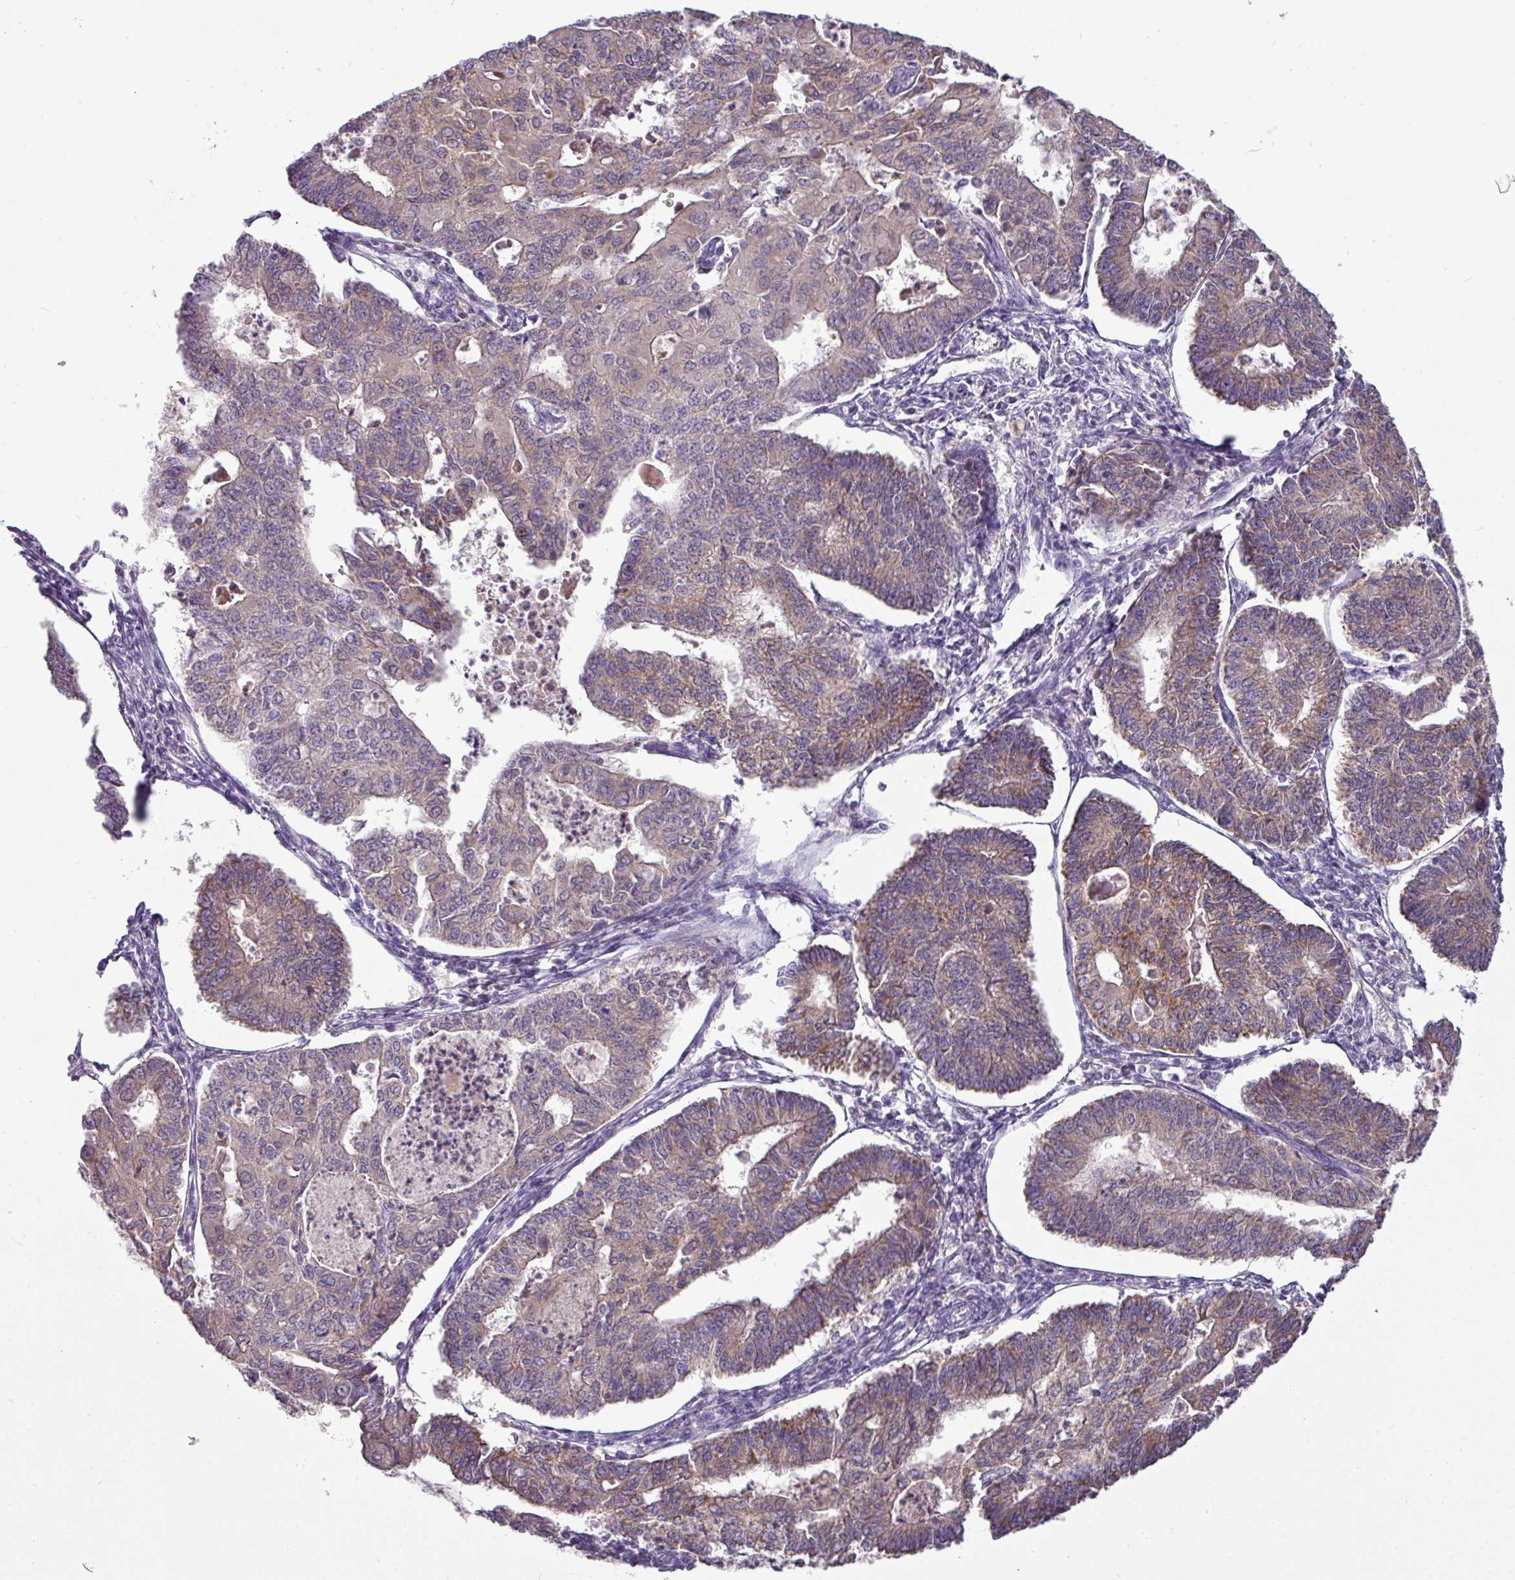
{"staining": {"intensity": "moderate", "quantity": "25%-75%", "location": "cytoplasmic/membranous"}, "tissue": "endometrial cancer", "cell_type": "Tumor cells", "image_type": "cancer", "snomed": [{"axis": "morphology", "description": "Adenocarcinoma, NOS"}, {"axis": "topography", "description": "Endometrium"}], "caption": "This micrograph displays immunohistochemistry staining of endometrial cancer (adenocarcinoma), with medium moderate cytoplasmic/membranous expression in about 25%-75% of tumor cells.", "gene": "TRAPPC1", "patient": {"sex": "female", "age": 56}}